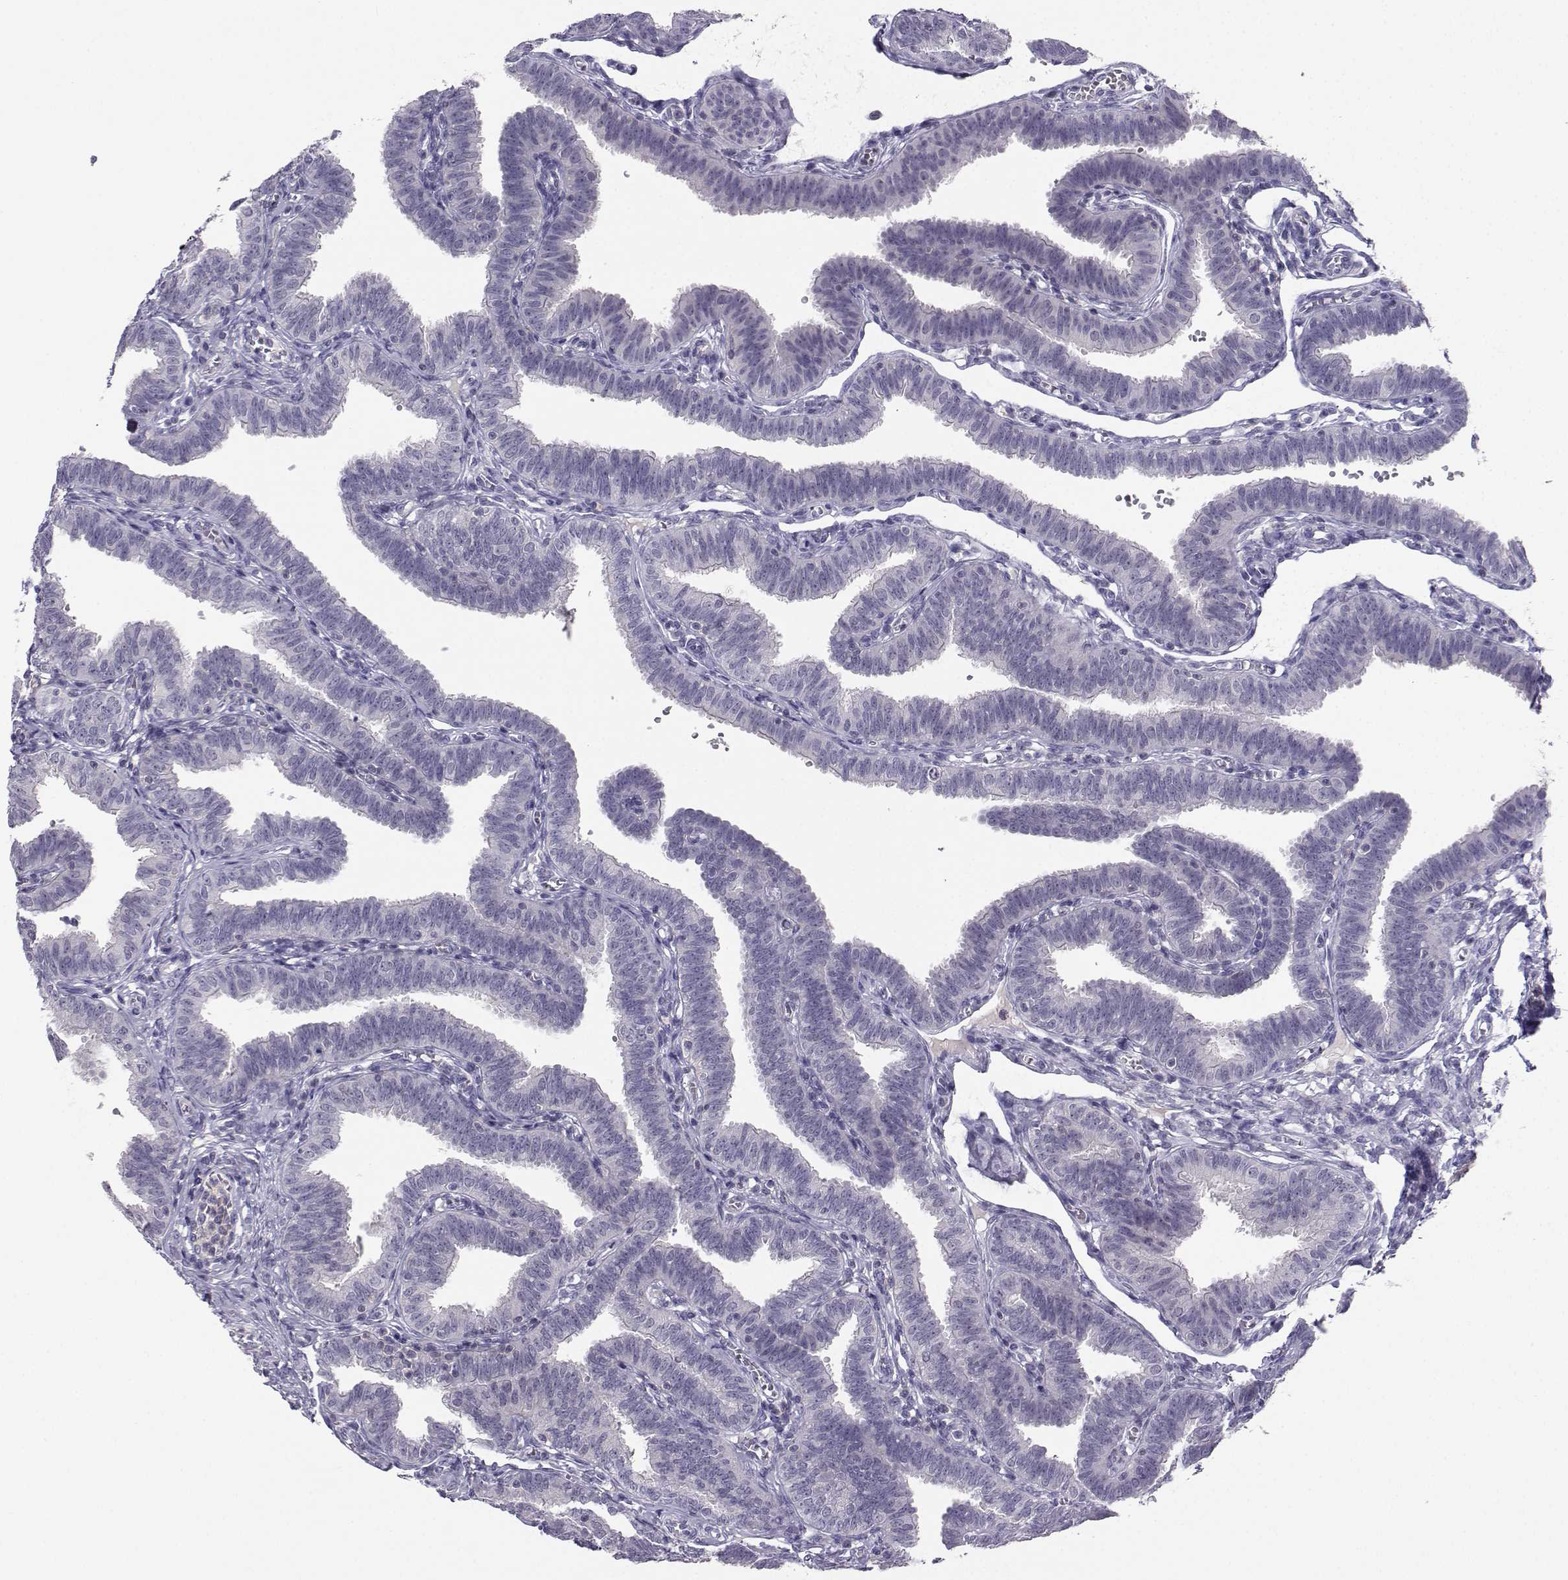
{"staining": {"intensity": "negative", "quantity": "none", "location": "none"}, "tissue": "fallopian tube", "cell_type": "Glandular cells", "image_type": "normal", "snomed": [{"axis": "morphology", "description": "Normal tissue, NOS"}, {"axis": "topography", "description": "Fallopian tube"}], "caption": "An IHC image of unremarkable fallopian tube is shown. There is no staining in glandular cells of fallopian tube.", "gene": "MROH7", "patient": {"sex": "female", "age": 25}}